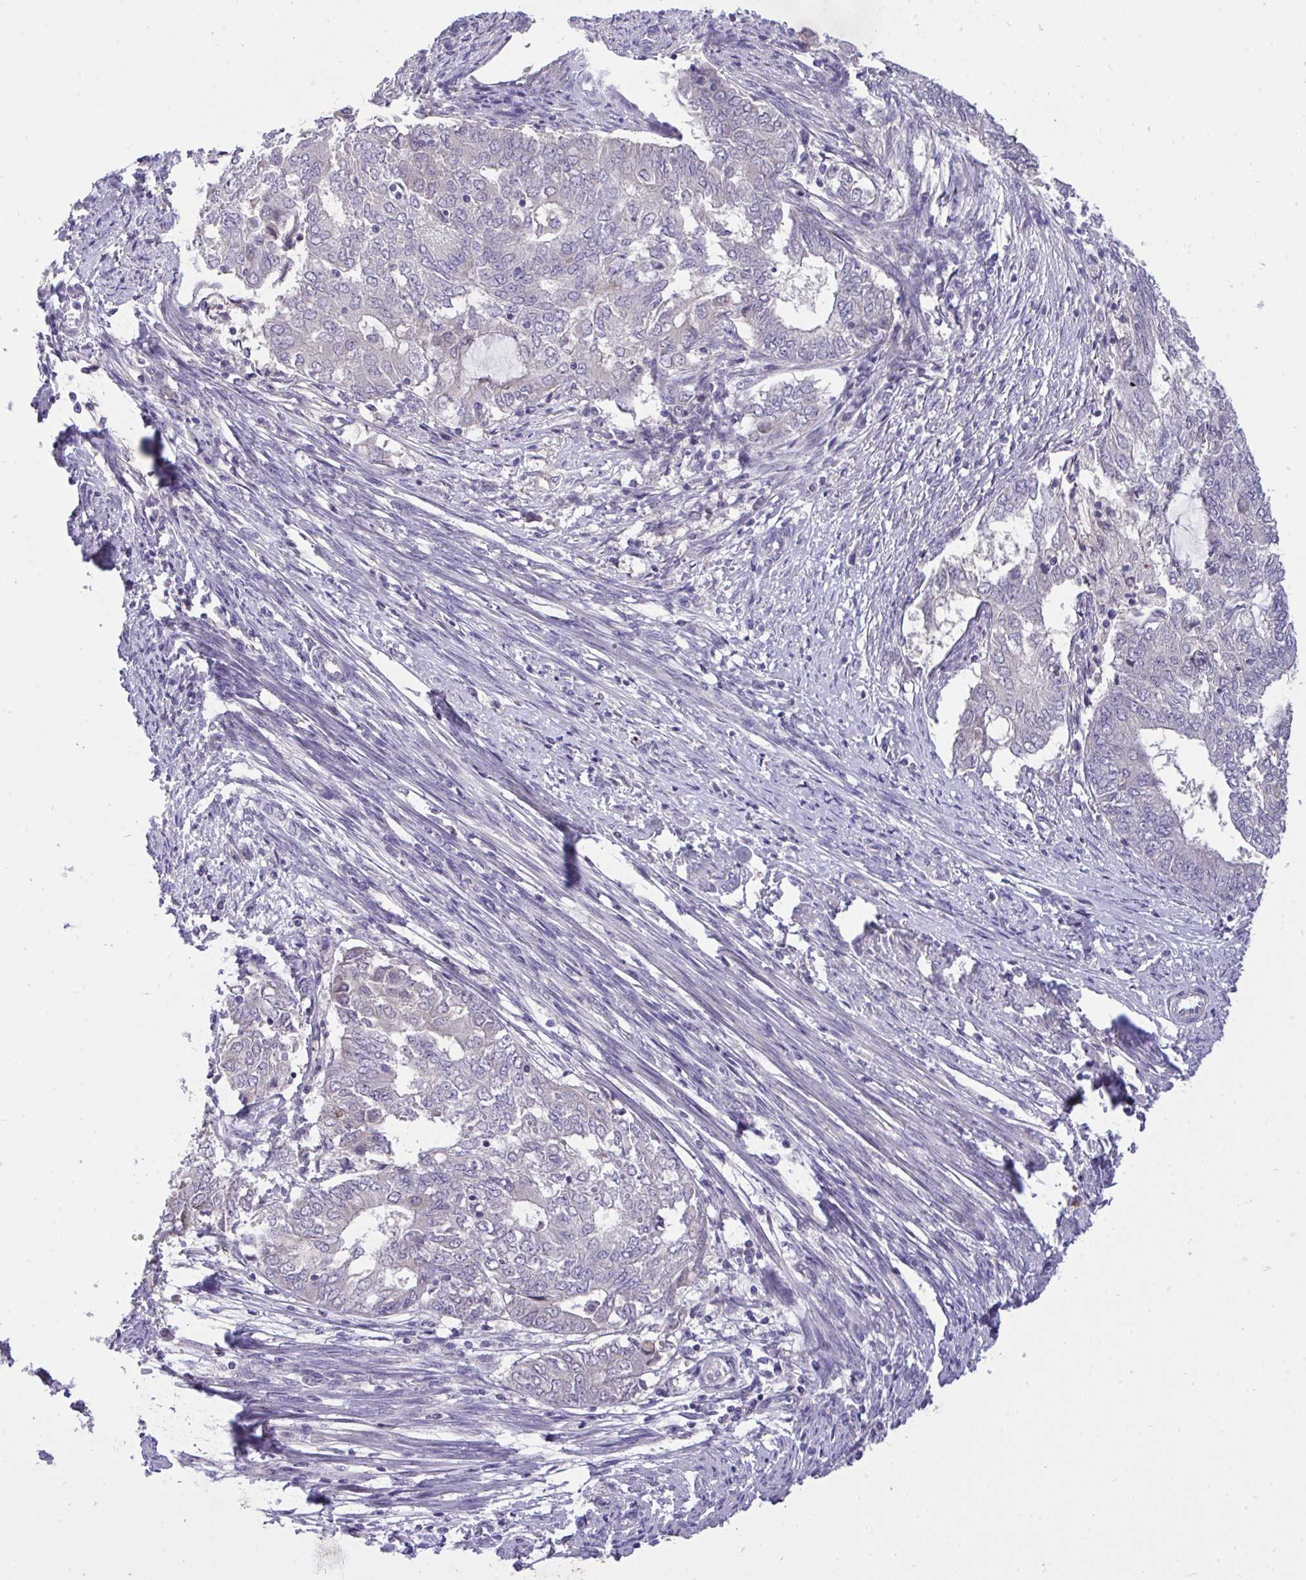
{"staining": {"intensity": "negative", "quantity": "none", "location": "none"}, "tissue": "endometrial cancer", "cell_type": "Tumor cells", "image_type": "cancer", "snomed": [{"axis": "morphology", "description": "Adenocarcinoma, NOS"}, {"axis": "topography", "description": "Endometrium"}], "caption": "A photomicrograph of endometrial adenocarcinoma stained for a protein reveals no brown staining in tumor cells. The staining is performed using DAB (3,3'-diaminobenzidine) brown chromogen with nuclei counter-stained in using hematoxylin.", "gene": "C19orf54", "patient": {"sex": "female", "age": 62}}